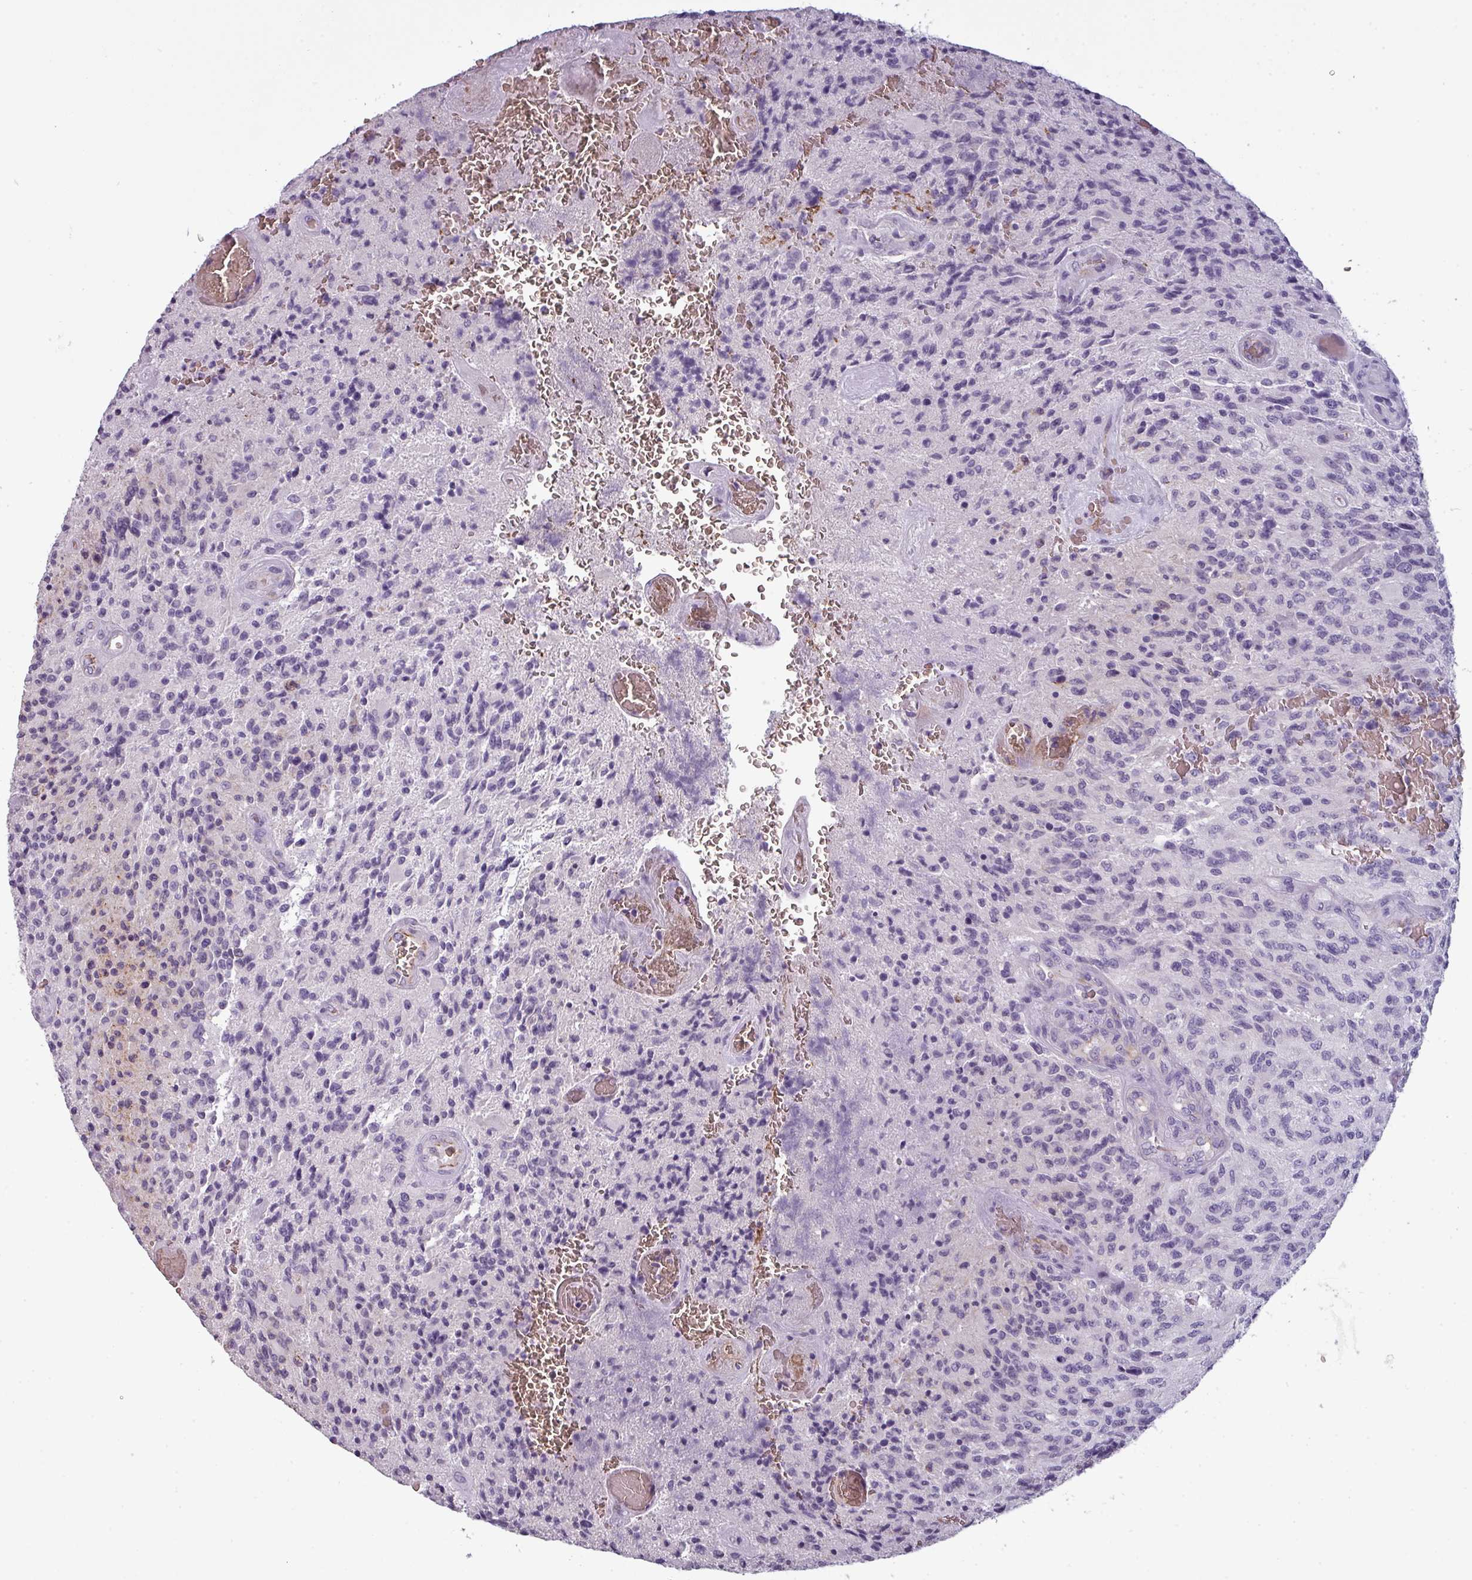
{"staining": {"intensity": "negative", "quantity": "none", "location": "none"}, "tissue": "glioma", "cell_type": "Tumor cells", "image_type": "cancer", "snomed": [{"axis": "morphology", "description": "Normal tissue, NOS"}, {"axis": "morphology", "description": "Glioma, malignant, High grade"}, {"axis": "topography", "description": "Cerebral cortex"}], "caption": "Immunohistochemistry (IHC) of human glioma displays no positivity in tumor cells.", "gene": "AREL1", "patient": {"sex": "male", "age": 56}}